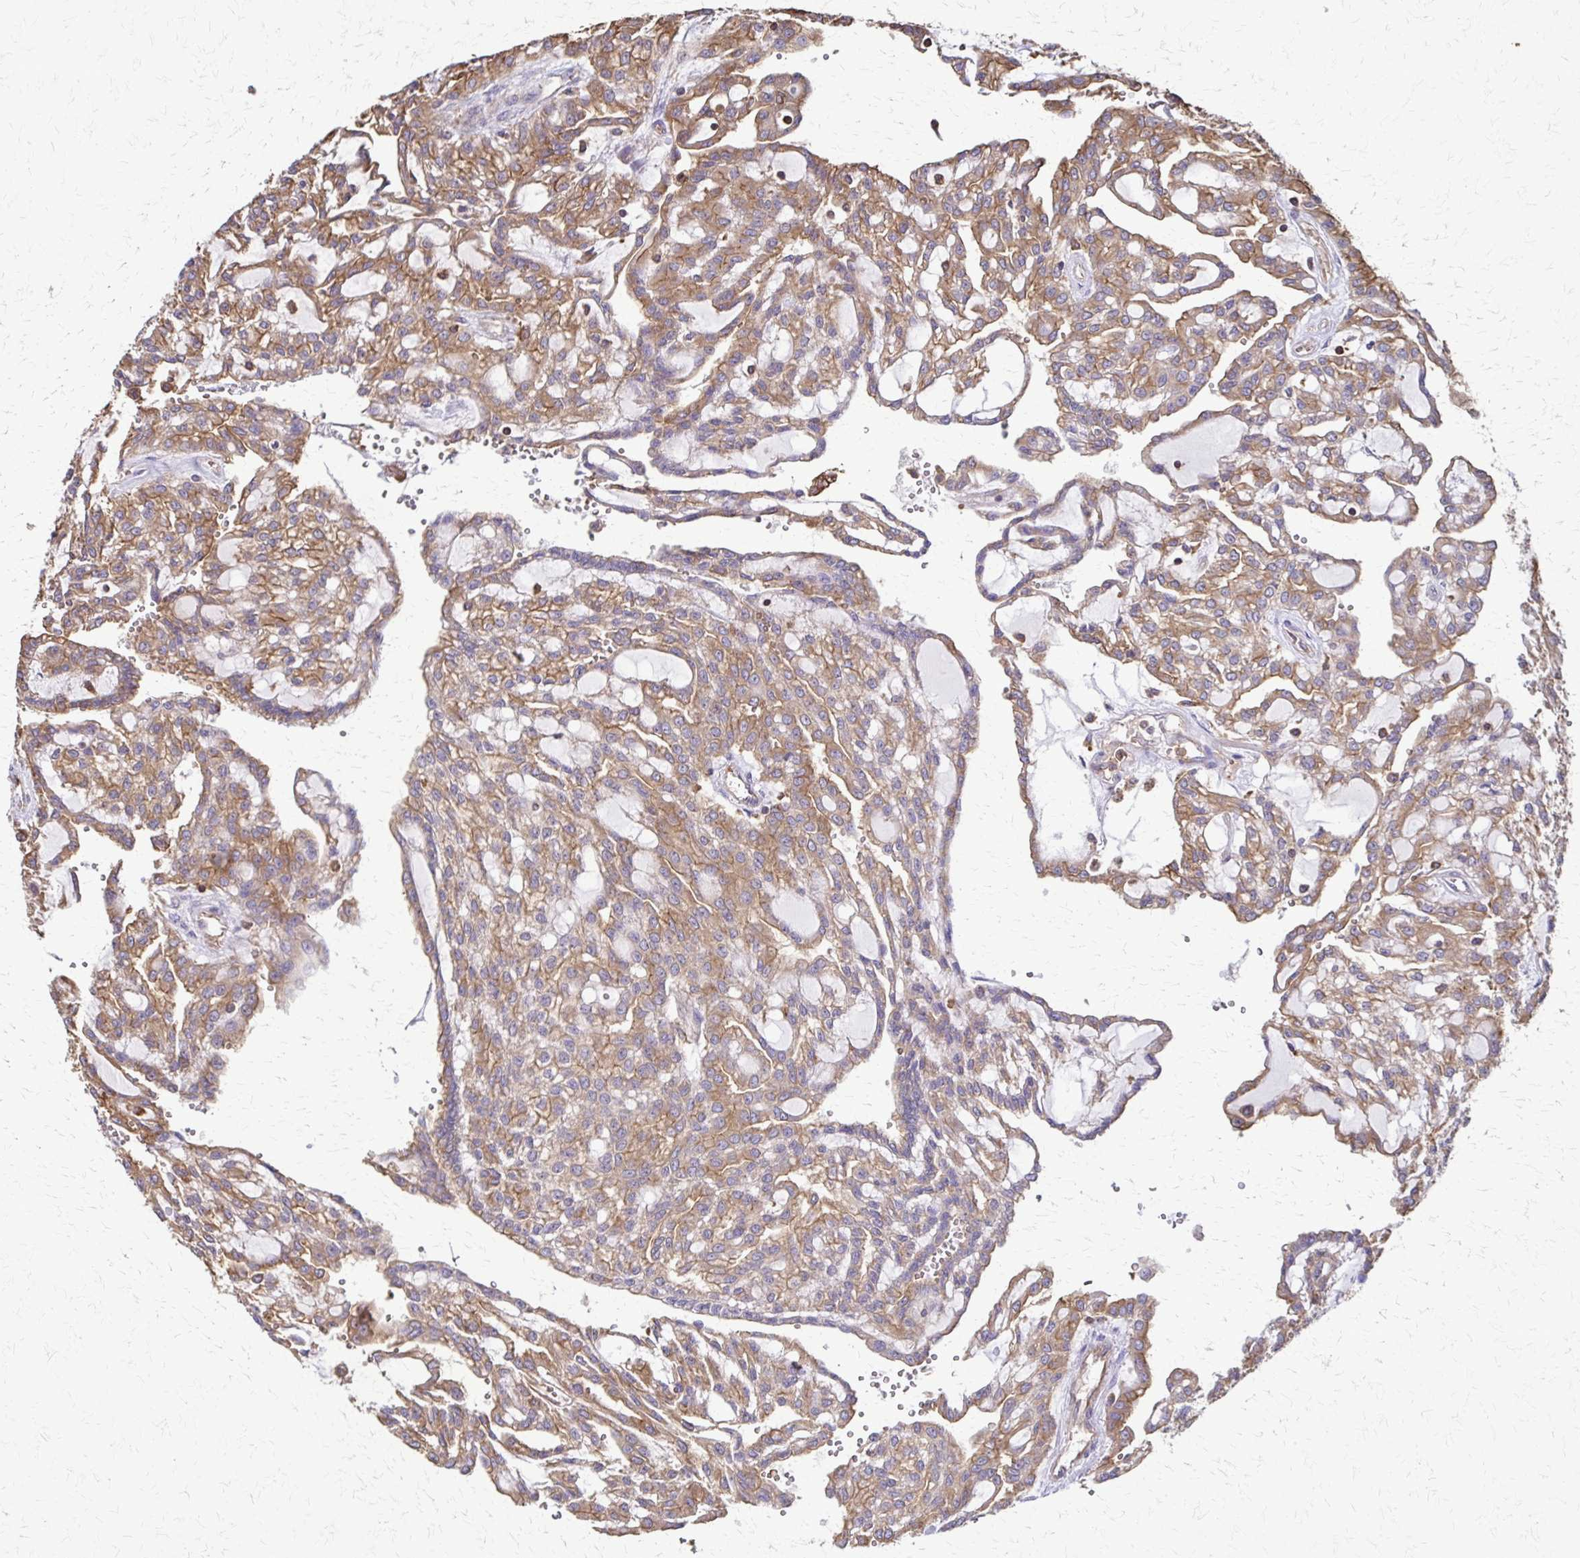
{"staining": {"intensity": "moderate", "quantity": ">75%", "location": "cytoplasmic/membranous"}, "tissue": "renal cancer", "cell_type": "Tumor cells", "image_type": "cancer", "snomed": [{"axis": "morphology", "description": "Adenocarcinoma, NOS"}, {"axis": "topography", "description": "Kidney"}], "caption": "Renal cancer (adenocarcinoma) stained with a protein marker demonstrates moderate staining in tumor cells.", "gene": "EEF2", "patient": {"sex": "male", "age": 63}}